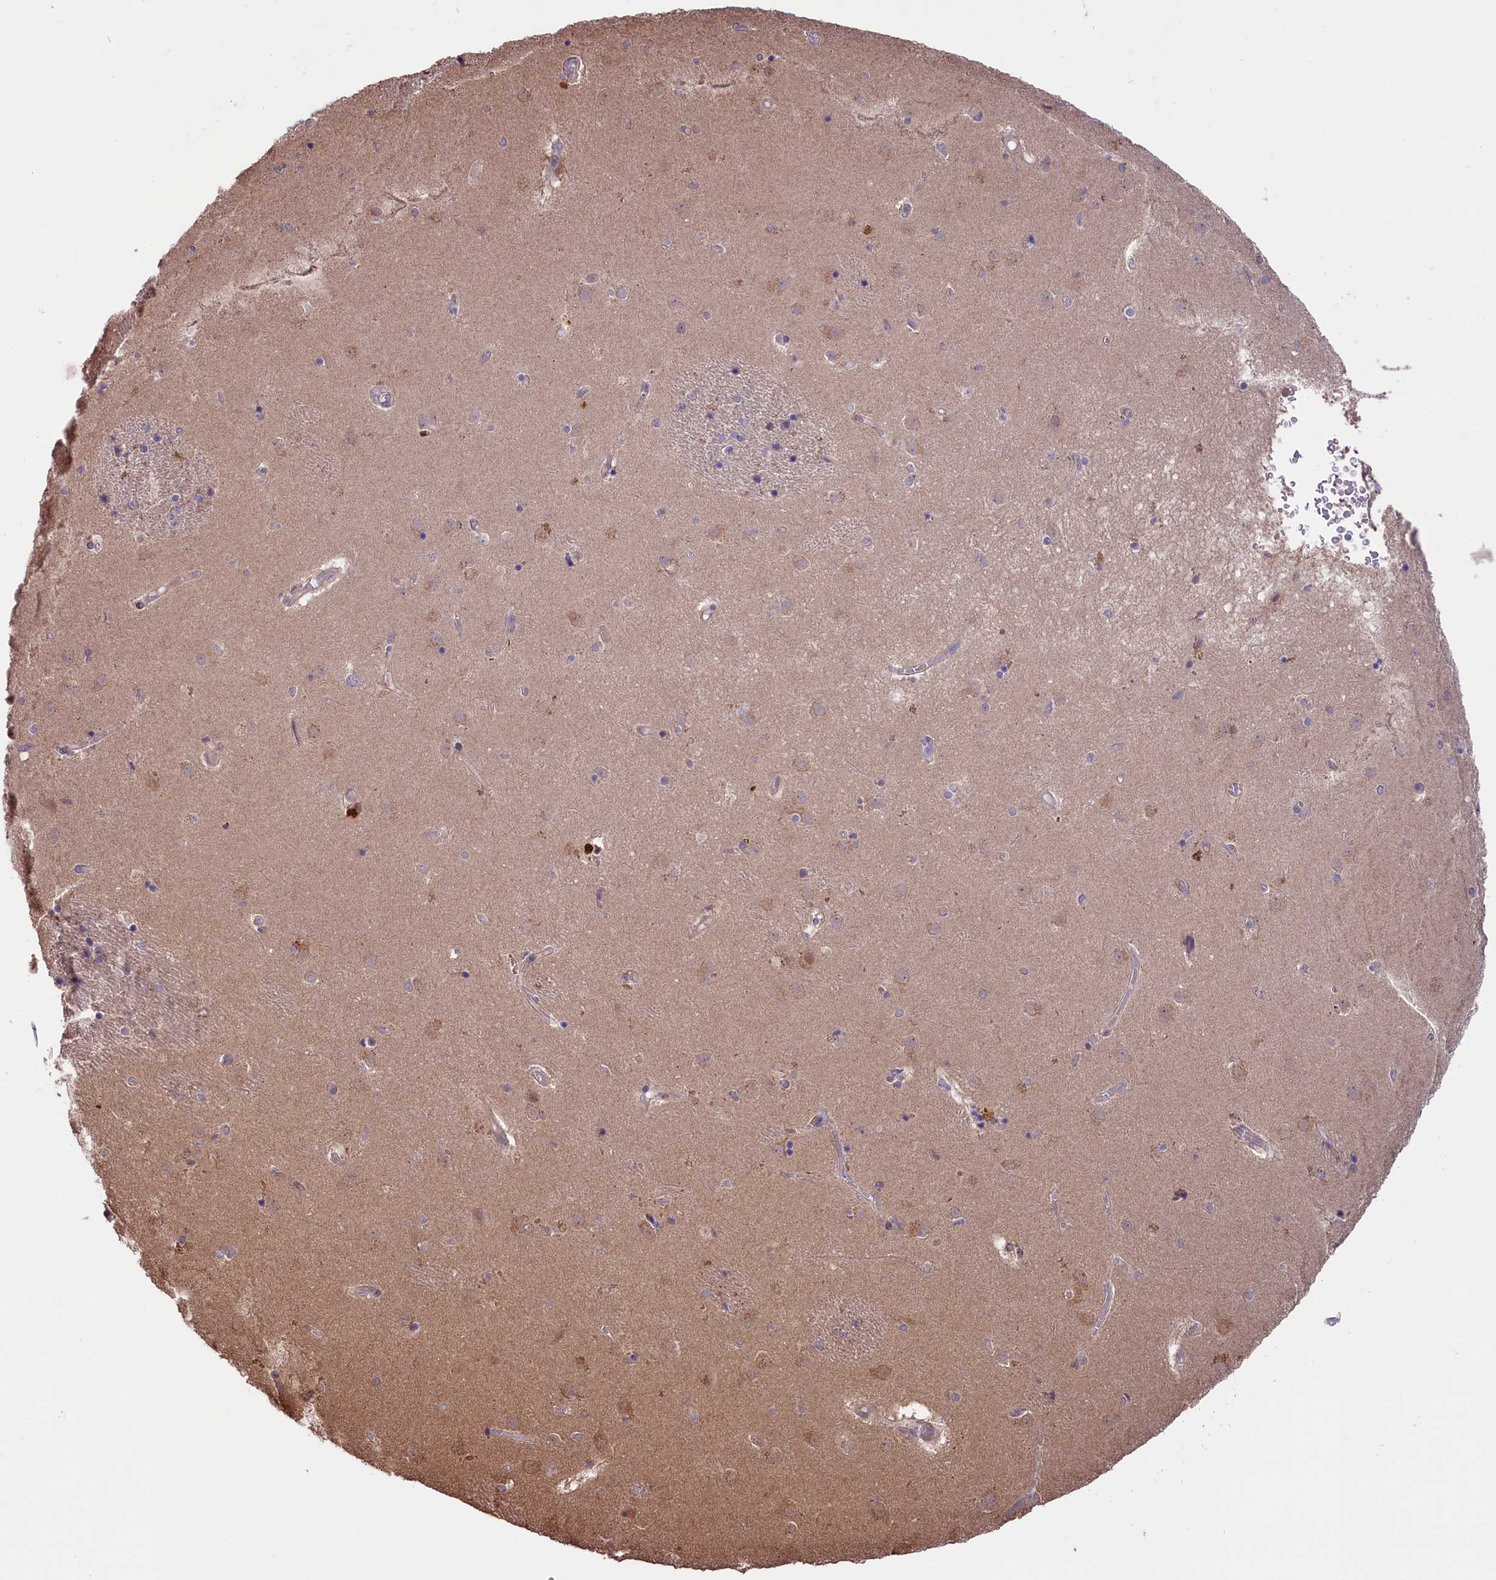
{"staining": {"intensity": "negative", "quantity": "none", "location": "none"}, "tissue": "caudate", "cell_type": "Glial cells", "image_type": "normal", "snomed": [{"axis": "morphology", "description": "Normal tissue, NOS"}, {"axis": "topography", "description": "Lateral ventricle wall"}], "caption": "Caudate was stained to show a protein in brown. There is no significant positivity in glial cells. (DAB (3,3'-diaminobenzidine) IHC, high magnification).", "gene": "RIC8A", "patient": {"sex": "male", "age": 70}}